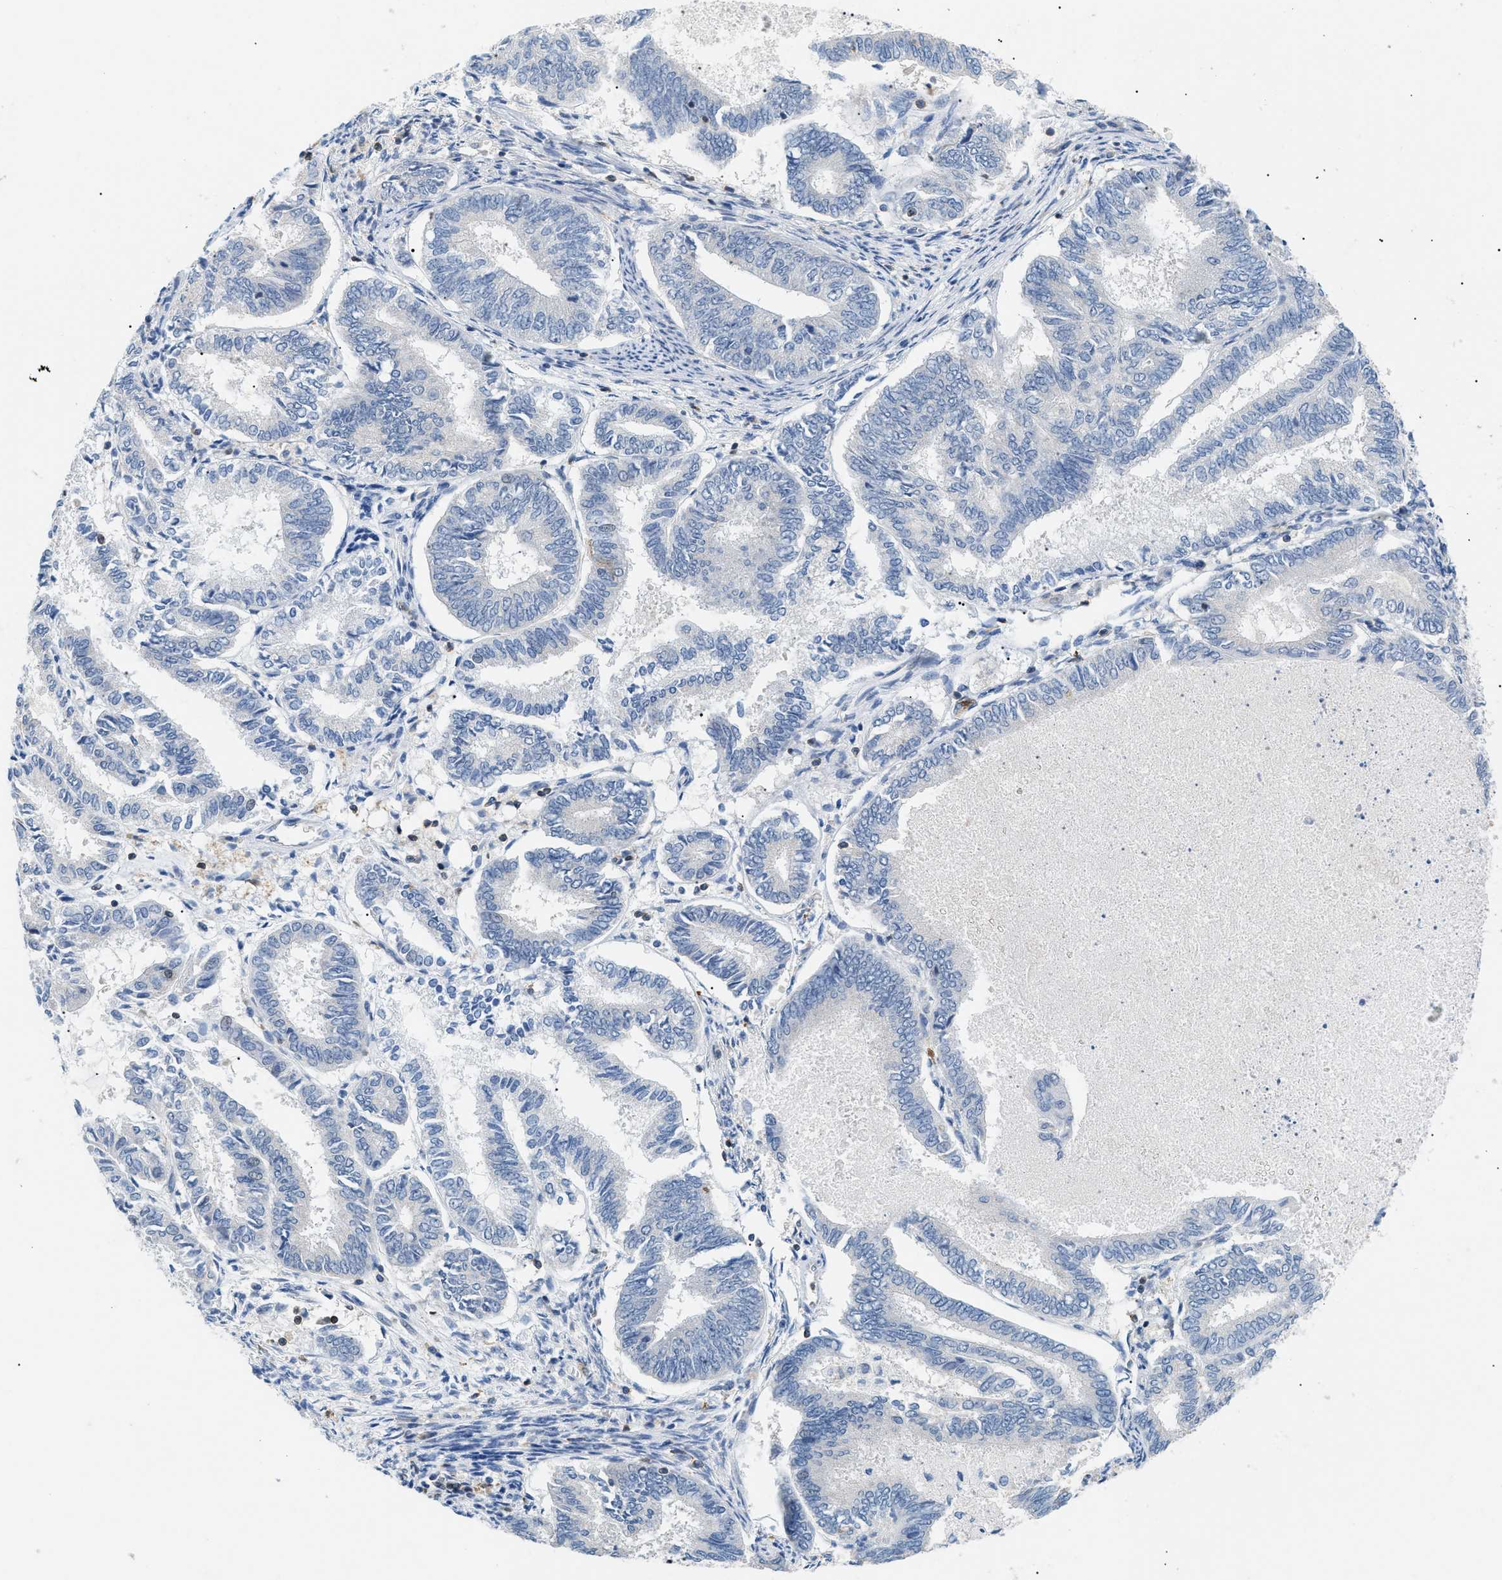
{"staining": {"intensity": "negative", "quantity": "none", "location": "none"}, "tissue": "endometrial cancer", "cell_type": "Tumor cells", "image_type": "cancer", "snomed": [{"axis": "morphology", "description": "Adenocarcinoma, NOS"}, {"axis": "topography", "description": "Endometrium"}], "caption": "The immunohistochemistry (IHC) photomicrograph has no significant positivity in tumor cells of endometrial cancer tissue.", "gene": "INPP5D", "patient": {"sex": "female", "age": 86}}